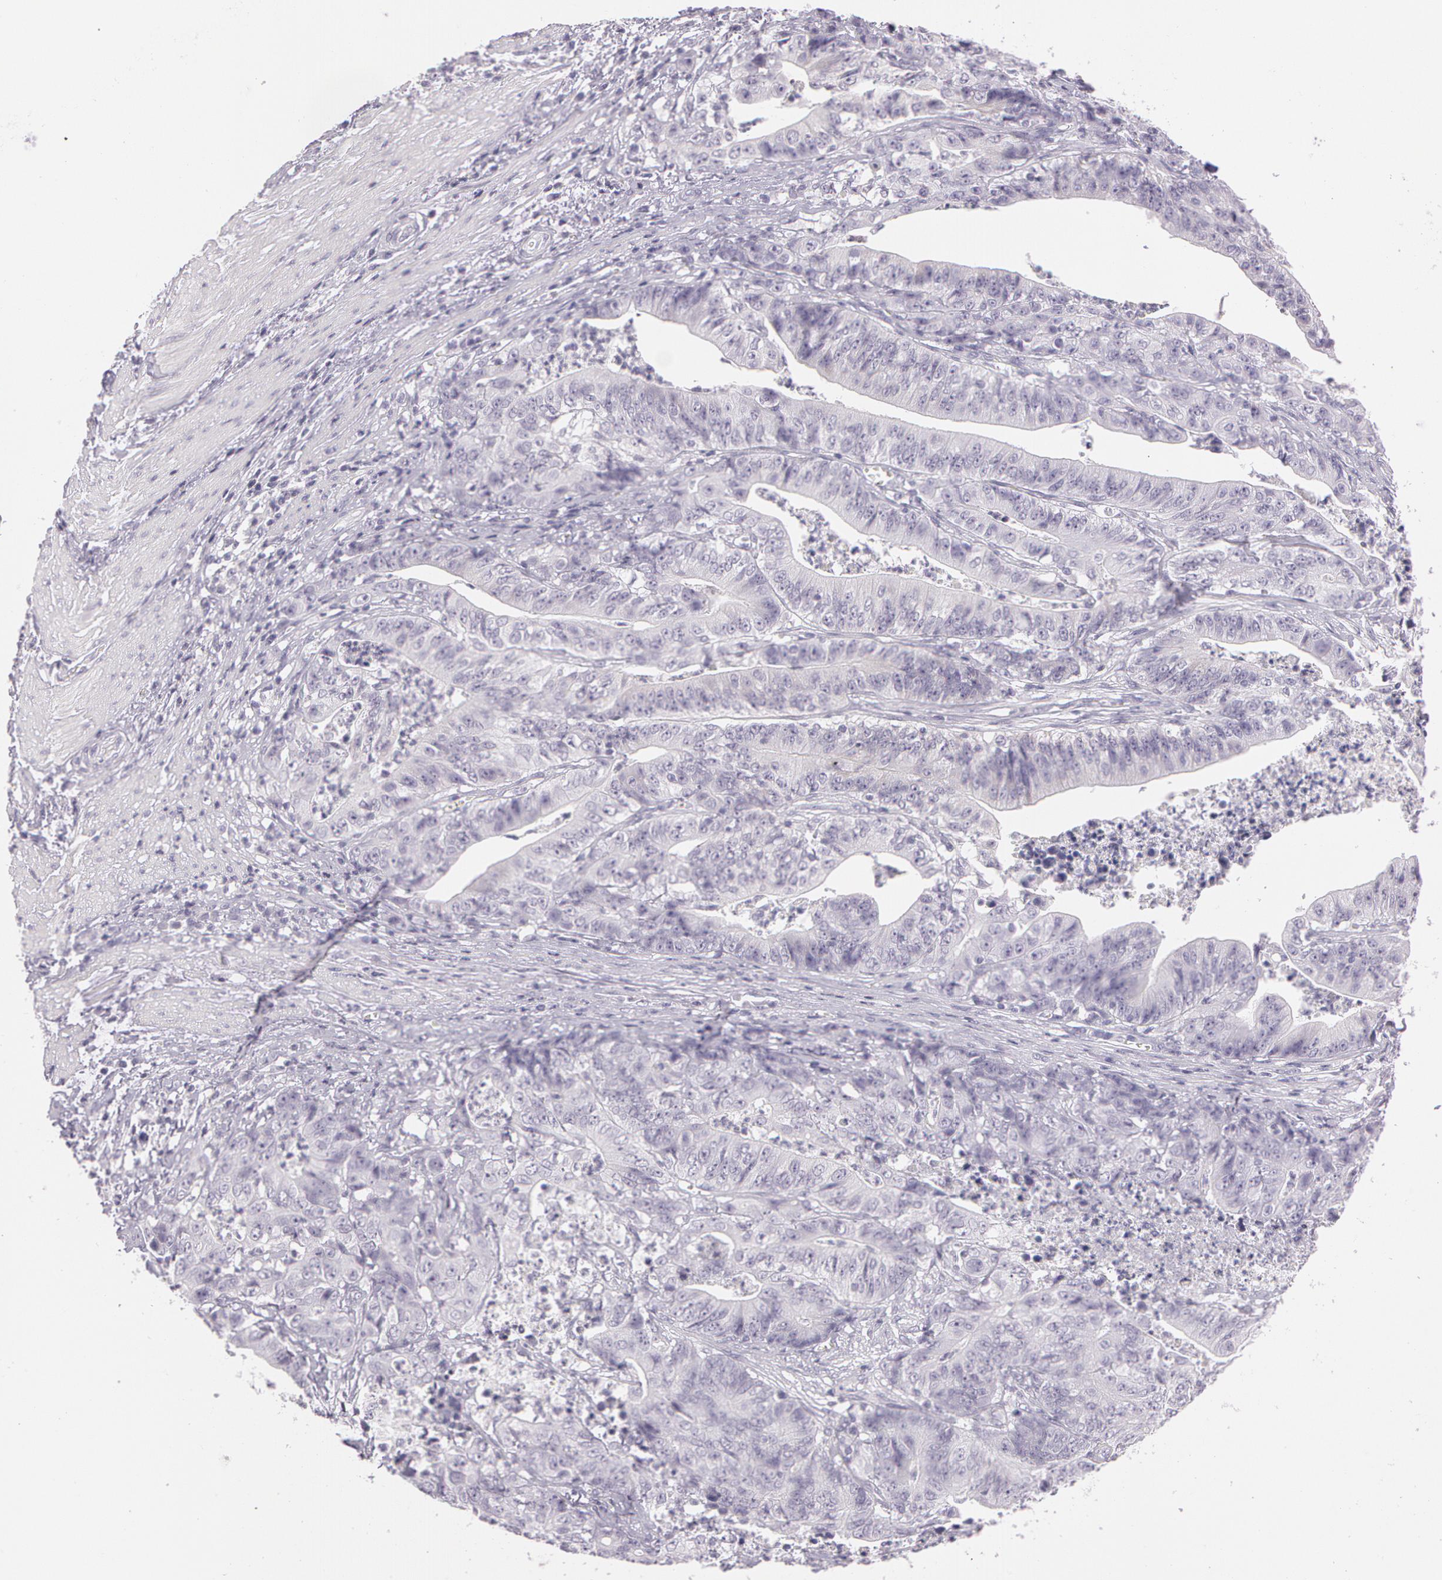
{"staining": {"intensity": "negative", "quantity": "none", "location": "none"}, "tissue": "stomach cancer", "cell_type": "Tumor cells", "image_type": "cancer", "snomed": [{"axis": "morphology", "description": "Adenocarcinoma, NOS"}, {"axis": "topography", "description": "Stomach, lower"}], "caption": "This is a micrograph of immunohistochemistry (IHC) staining of stomach cancer, which shows no expression in tumor cells. The staining was performed using DAB to visualize the protein expression in brown, while the nuclei were stained in blue with hematoxylin (Magnification: 20x).", "gene": "OTC", "patient": {"sex": "female", "age": 86}}